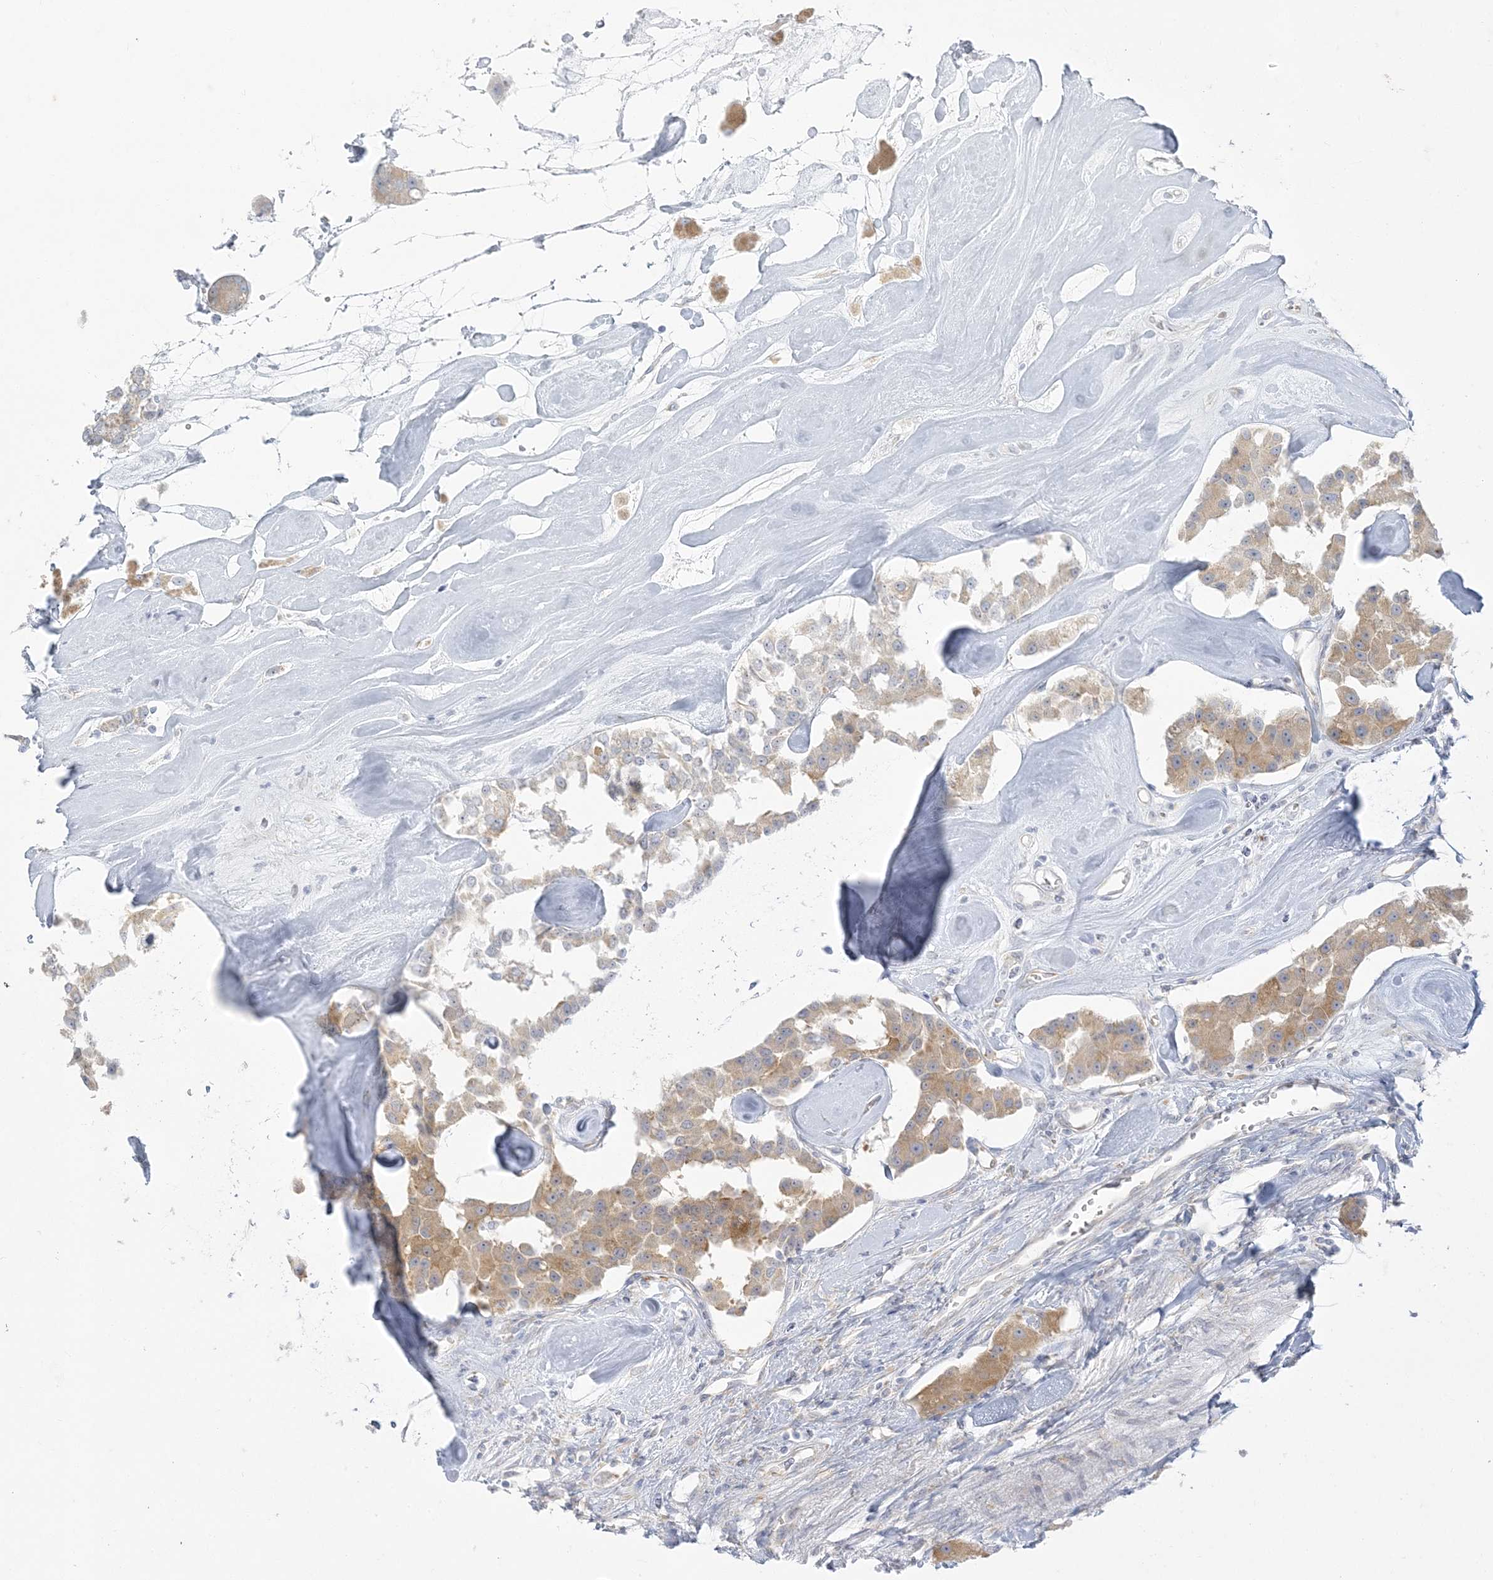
{"staining": {"intensity": "moderate", "quantity": ">75%", "location": "cytoplasmic/membranous"}, "tissue": "carcinoid", "cell_type": "Tumor cells", "image_type": "cancer", "snomed": [{"axis": "morphology", "description": "Carcinoid, malignant, NOS"}, {"axis": "topography", "description": "Pancreas"}], "caption": "The immunohistochemical stain shows moderate cytoplasmic/membranous positivity in tumor cells of carcinoid tissue.", "gene": "ZC3H6", "patient": {"sex": "male", "age": 41}}